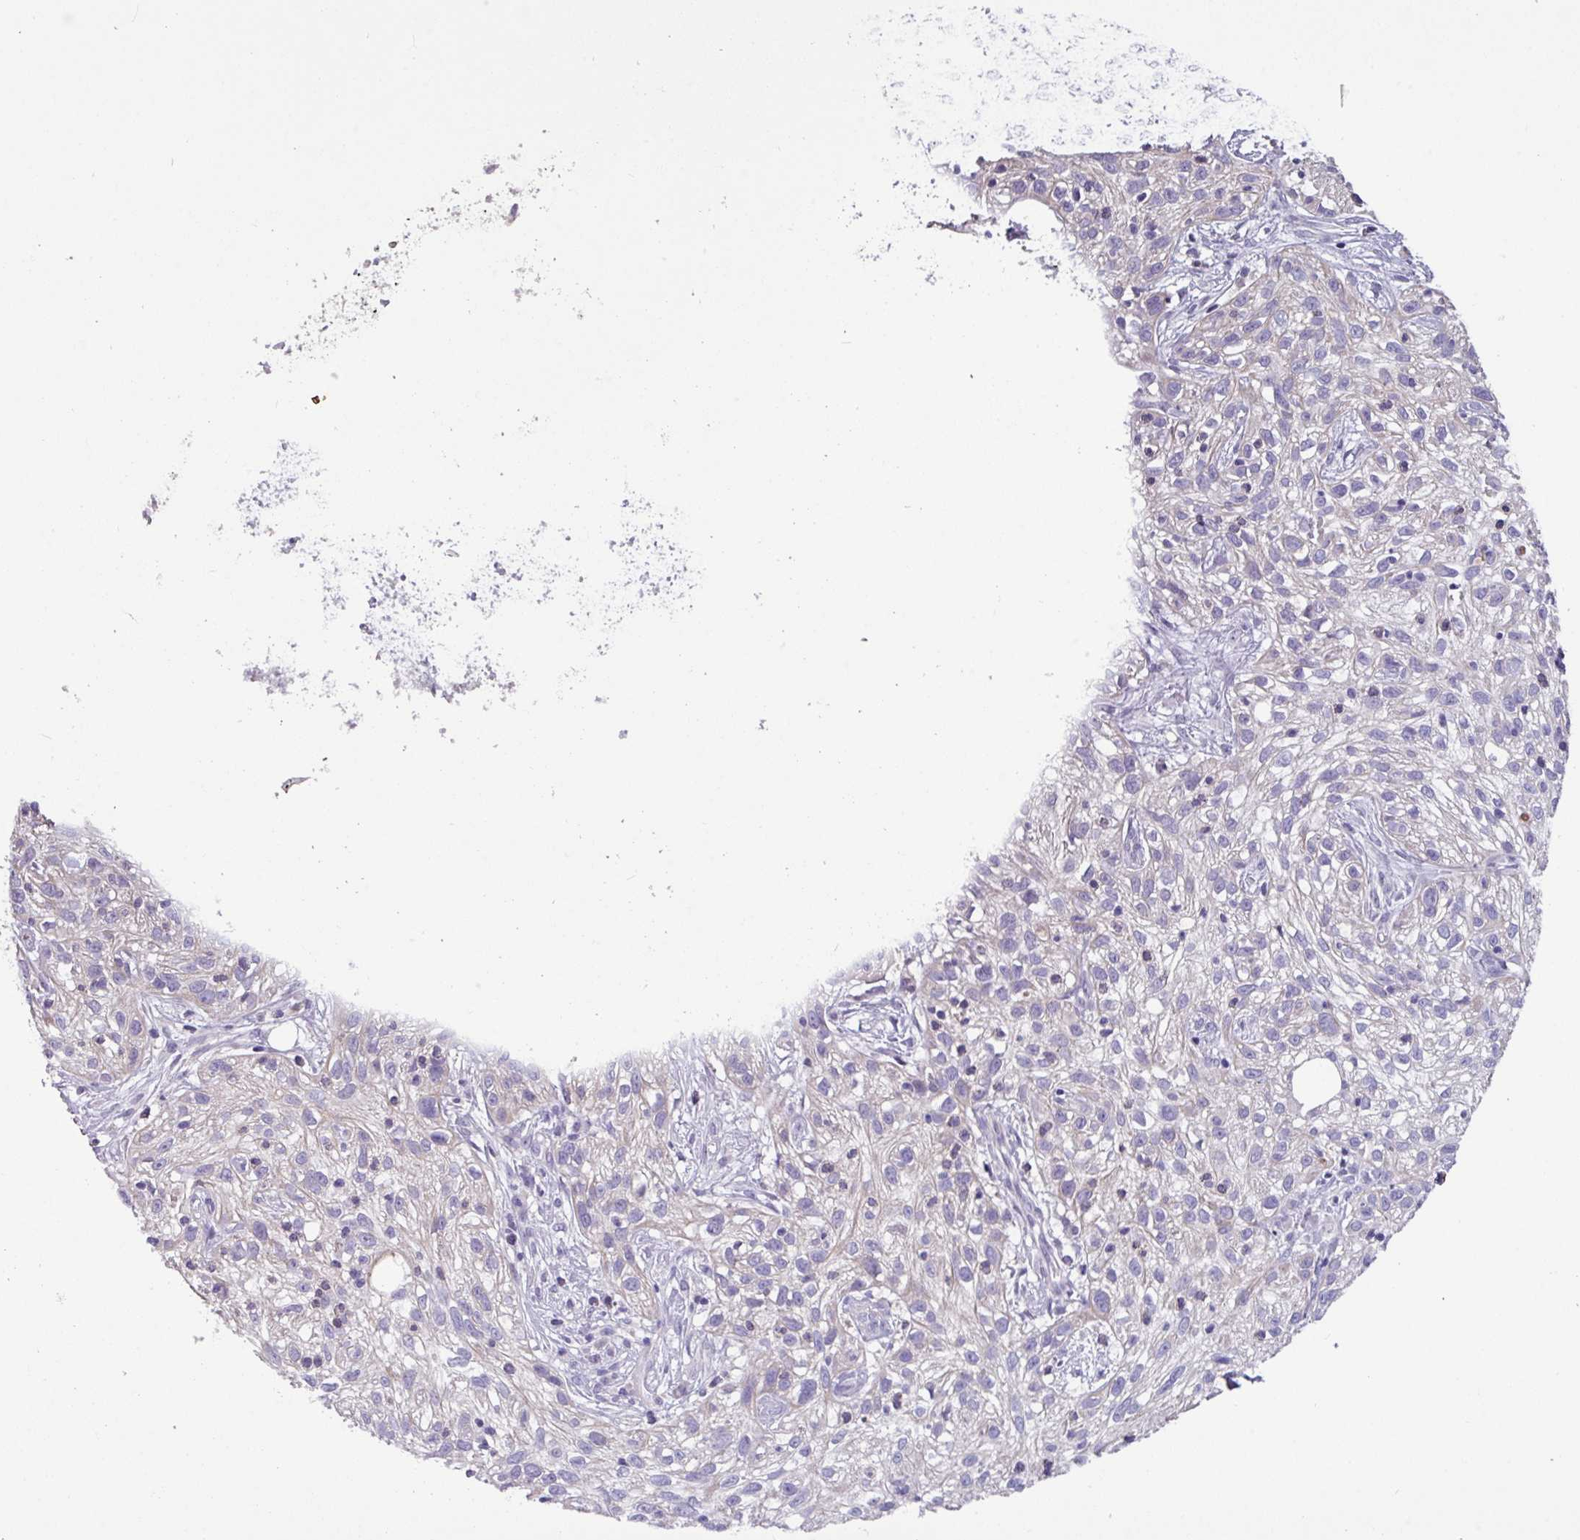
{"staining": {"intensity": "weak", "quantity": "<25%", "location": "cytoplasmic/membranous"}, "tissue": "skin cancer", "cell_type": "Tumor cells", "image_type": "cancer", "snomed": [{"axis": "morphology", "description": "Squamous cell carcinoma, NOS"}, {"axis": "topography", "description": "Skin"}], "caption": "High power microscopy photomicrograph of an immunohistochemistry micrograph of skin cancer, revealing no significant expression in tumor cells.", "gene": "PNLDC1", "patient": {"sex": "male", "age": 82}}